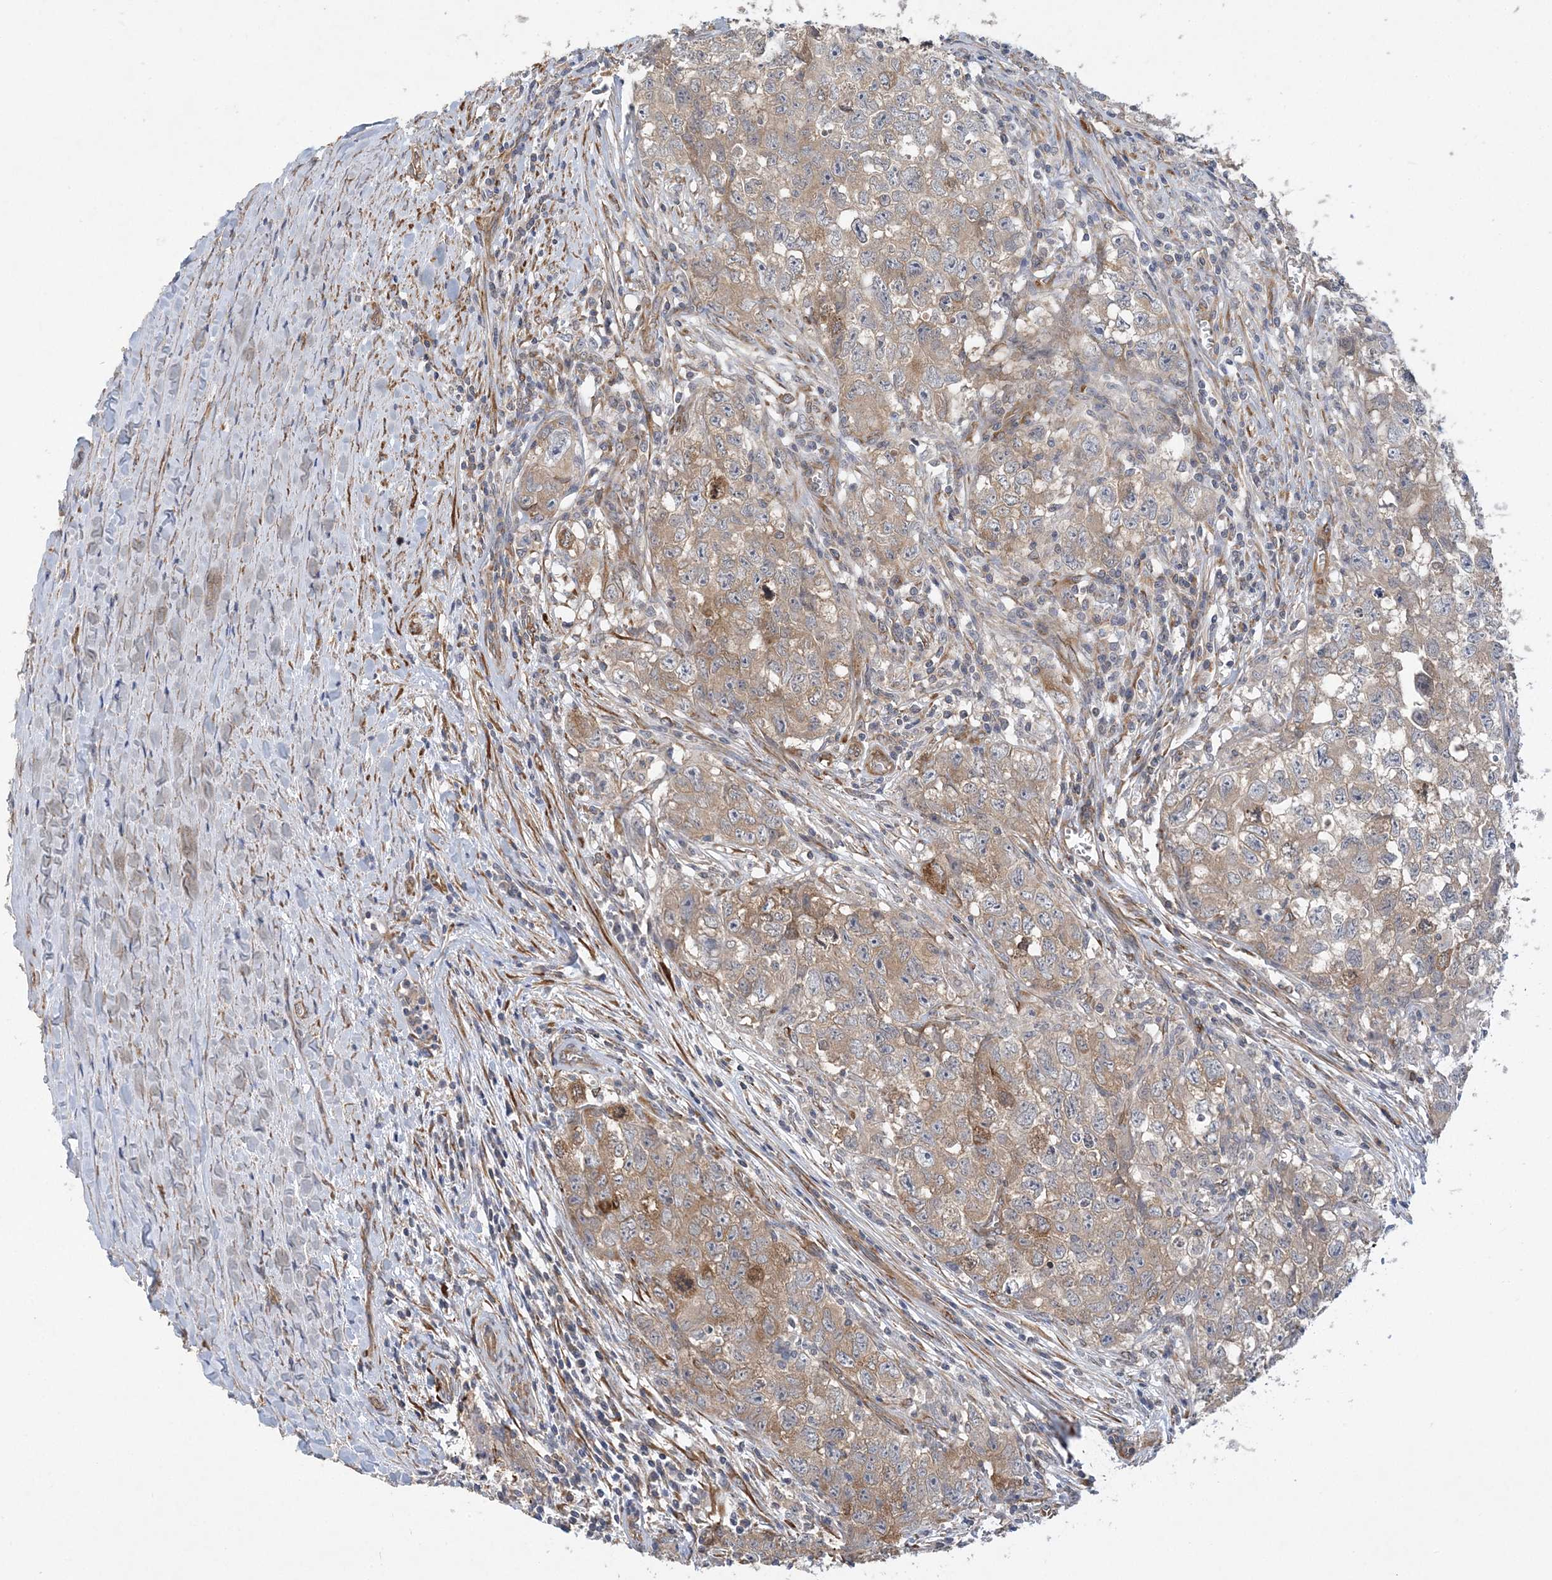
{"staining": {"intensity": "weak", "quantity": "25%-75%", "location": "cytoplasmic/membranous"}, "tissue": "testis cancer", "cell_type": "Tumor cells", "image_type": "cancer", "snomed": [{"axis": "morphology", "description": "Seminoma, NOS"}, {"axis": "morphology", "description": "Carcinoma, Embryonal, NOS"}, {"axis": "topography", "description": "Testis"}], "caption": "The histopathology image shows staining of testis cancer (embryonal carcinoma), revealing weak cytoplasmic/membranous protein expression (brown color) within tumor cells. (DAB (3,3'-diaminobenzidine) IHC with brightfield microscopy, high magnification).", "gene": "MAP4K5", "patient": {"sex": "male", "age": 43}}